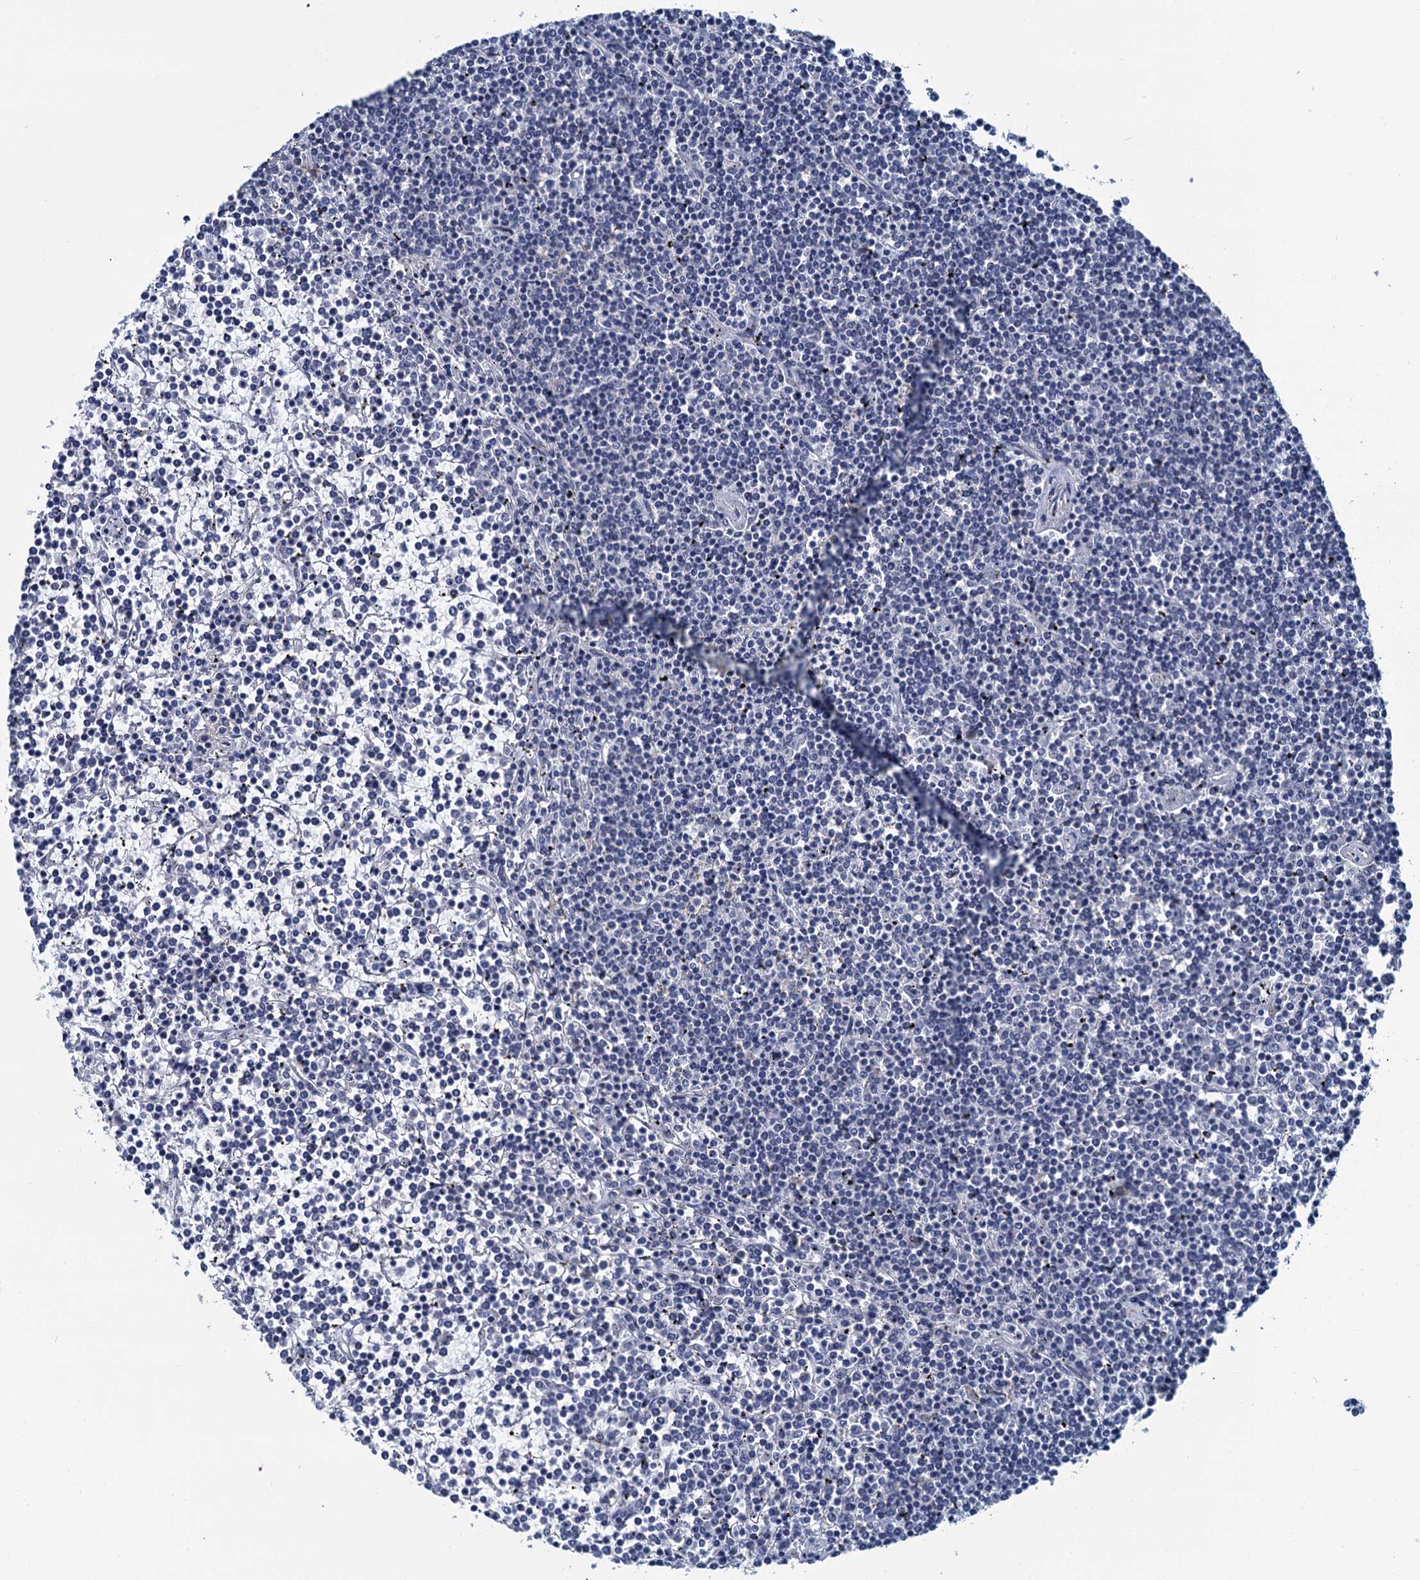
{"staining": {"intensity": "negative", "quantity": "none", "location": "none"}, "tissue": "lymphoma", "cell_type": "Tumor cells", "image_type": "cancer", "snomed": [{"axis": "morphology", "description": "Malignant lymphoma, non-Hodgkin's type, Low grade"}, {"axis": "topography", "description": "Spleen"}], "caption": "High magnification brightfield microscopy of malignant lymphoma, non-Hodgkin's type (low-grade) stained with DAB (3,3'-diaminobenzidine) (brown) and counterstained with hematoxylin (blue): tumor cells show no significant staining.", "gene": "MIOX", "patient": {"sex": "female", "age": 19}}